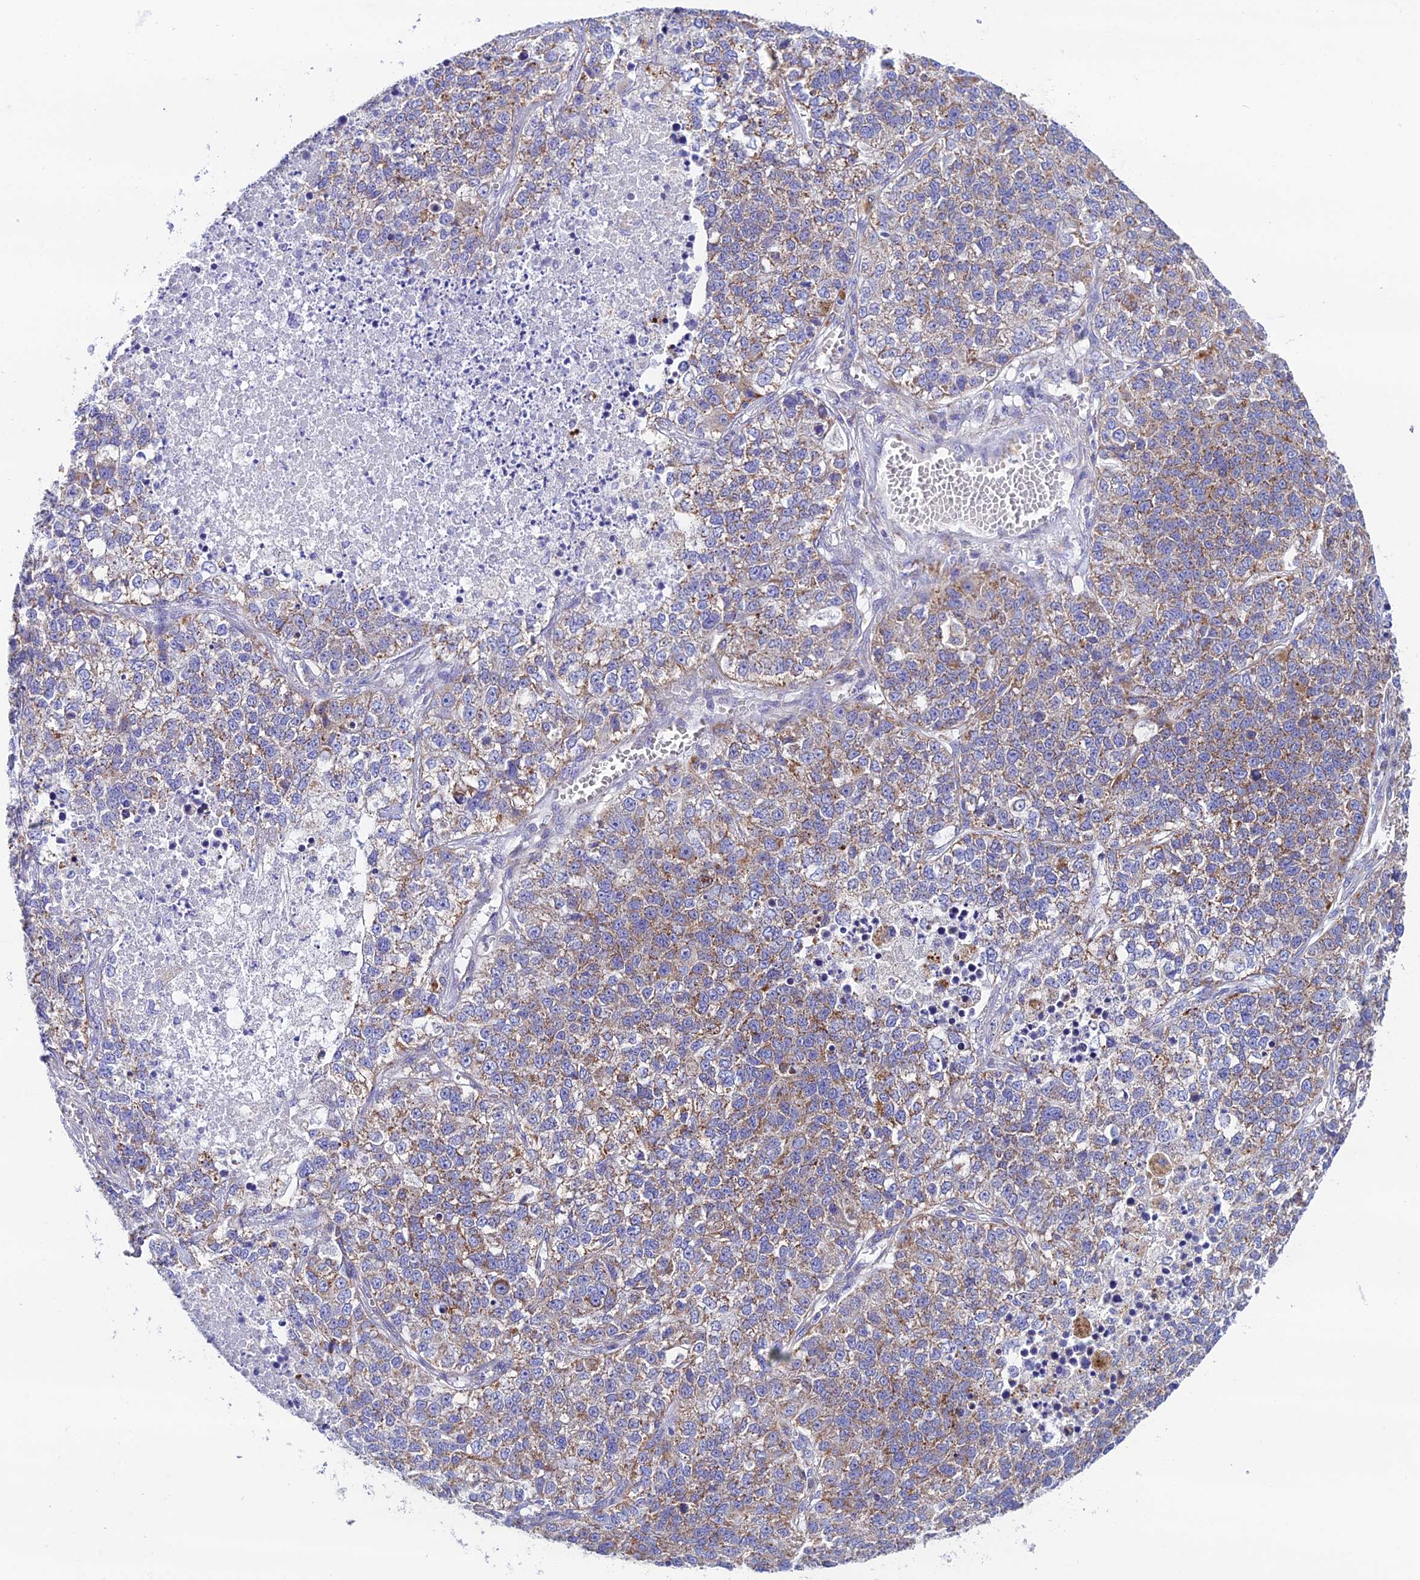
{"staining": {"intensity": "moderate", "quantity": ">75%", "location": "cytoplasmic/membranous"}, "tissue": "lung cancer", "cell_type": "Tumor cells", "image_type": "cancer", "snomed": [{"axis": "morphology", "description": "Adenocarcinoma, NOS"}, {"axis": "topography", "description": "Lung"}], "caption": "Tumor cells reveal moderate cytoplasmic/membranous staining in about >75% of cells in lung cancer (adenocarcinoma). (Brightfield microscopy of DAB IHC at high magnification).", "gene": "HSDL2", "patient": {"sex": "male", "age": 49}}